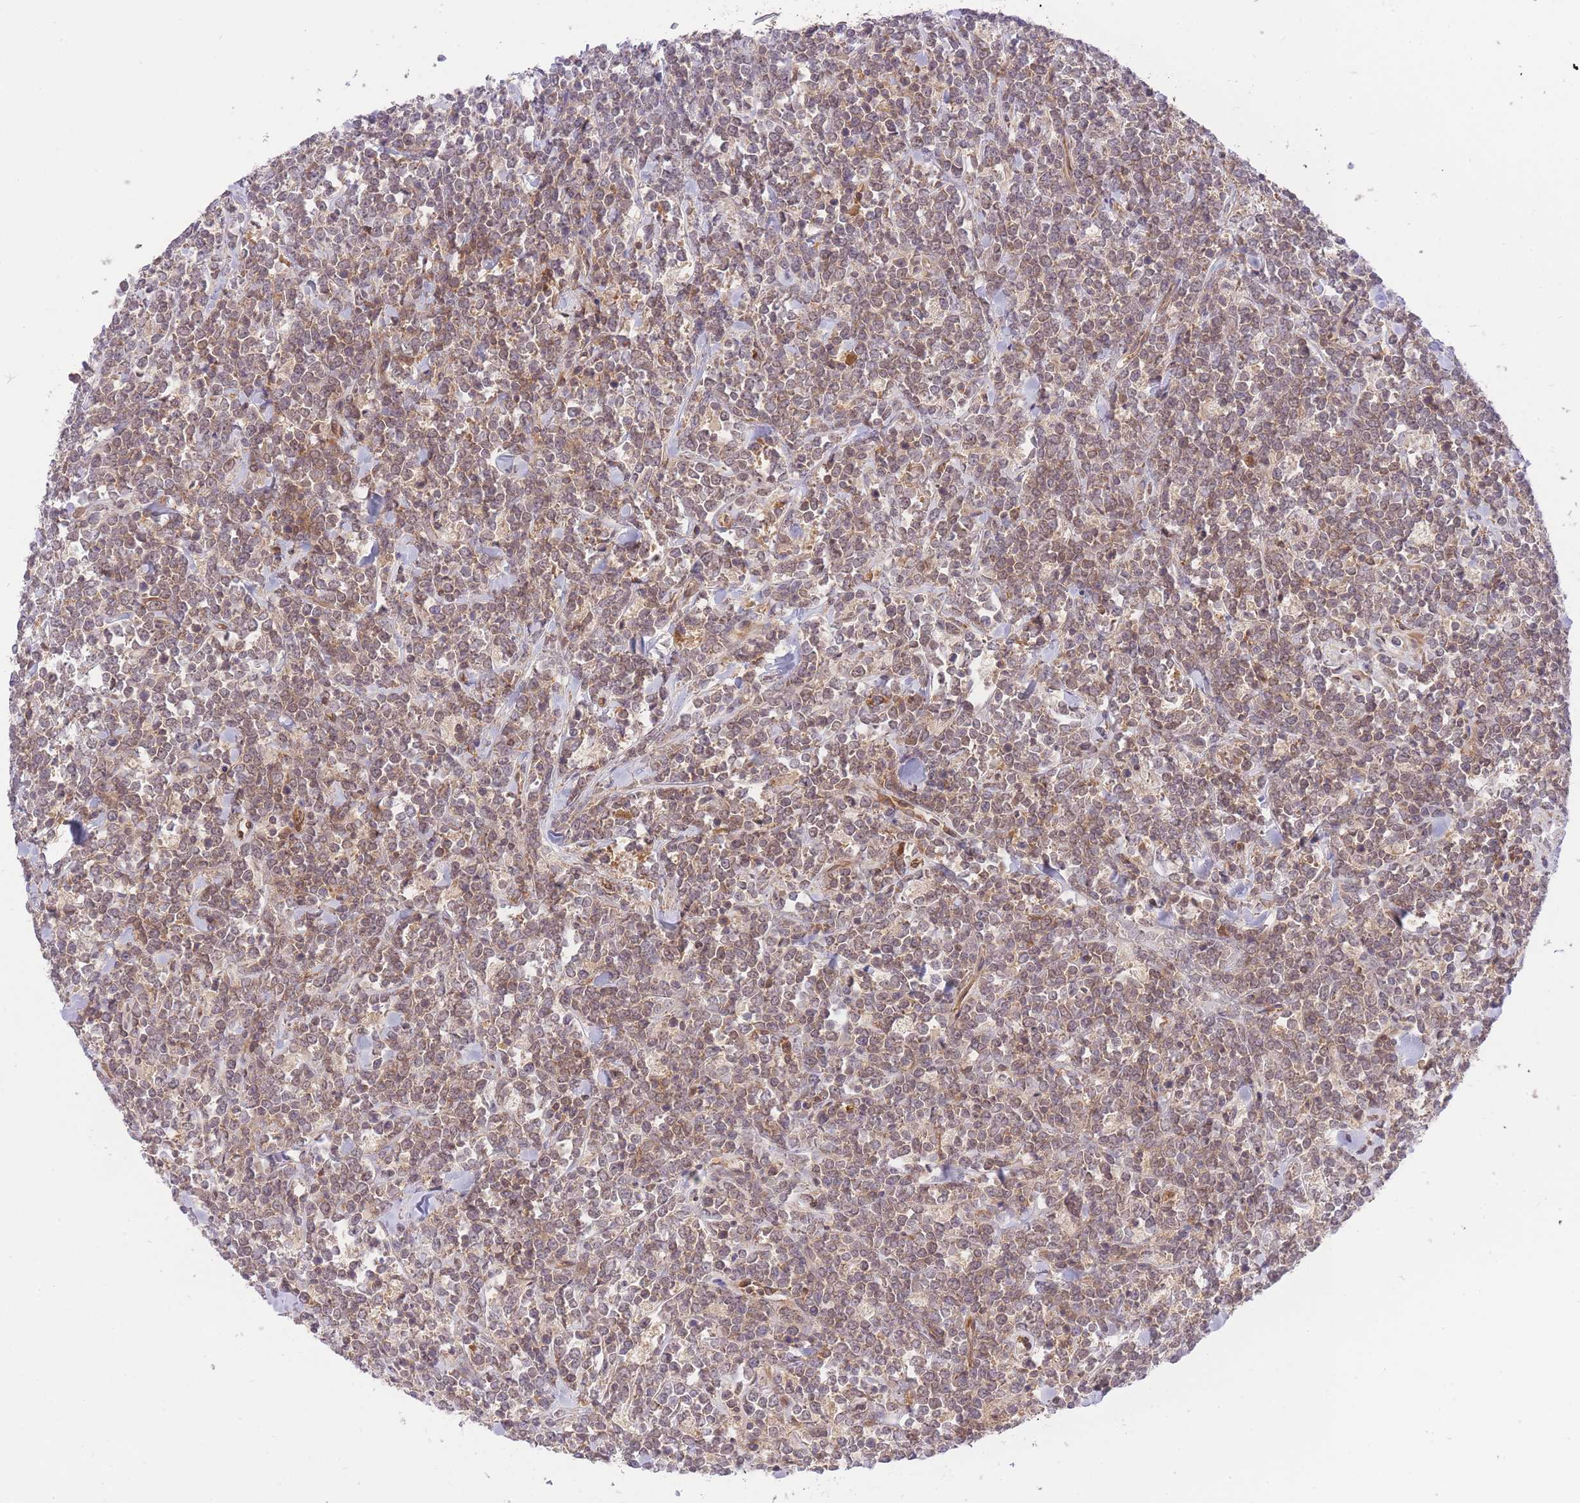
{"staining": {"intensity": "moderate", "quantity": "25%-75%", "location": "cytoplasmic/membranous"}, "tissue": "lymphoma", "cell_type": "Tumor cells", "image_type": "cancer", "snomed": [{"axis": "morphology", "description": "Malignant lymphoma, non-Hodgkin's type, High grade"}, {"axis": "topography", "description": "Small intestine"}], "caption": "A brown stain labels moderate cytoplasmic/membranous positivity of a protein in lymphoma tumor cells.", "gene": "PREP", "patient": {"sex": "male", "age": 8}}